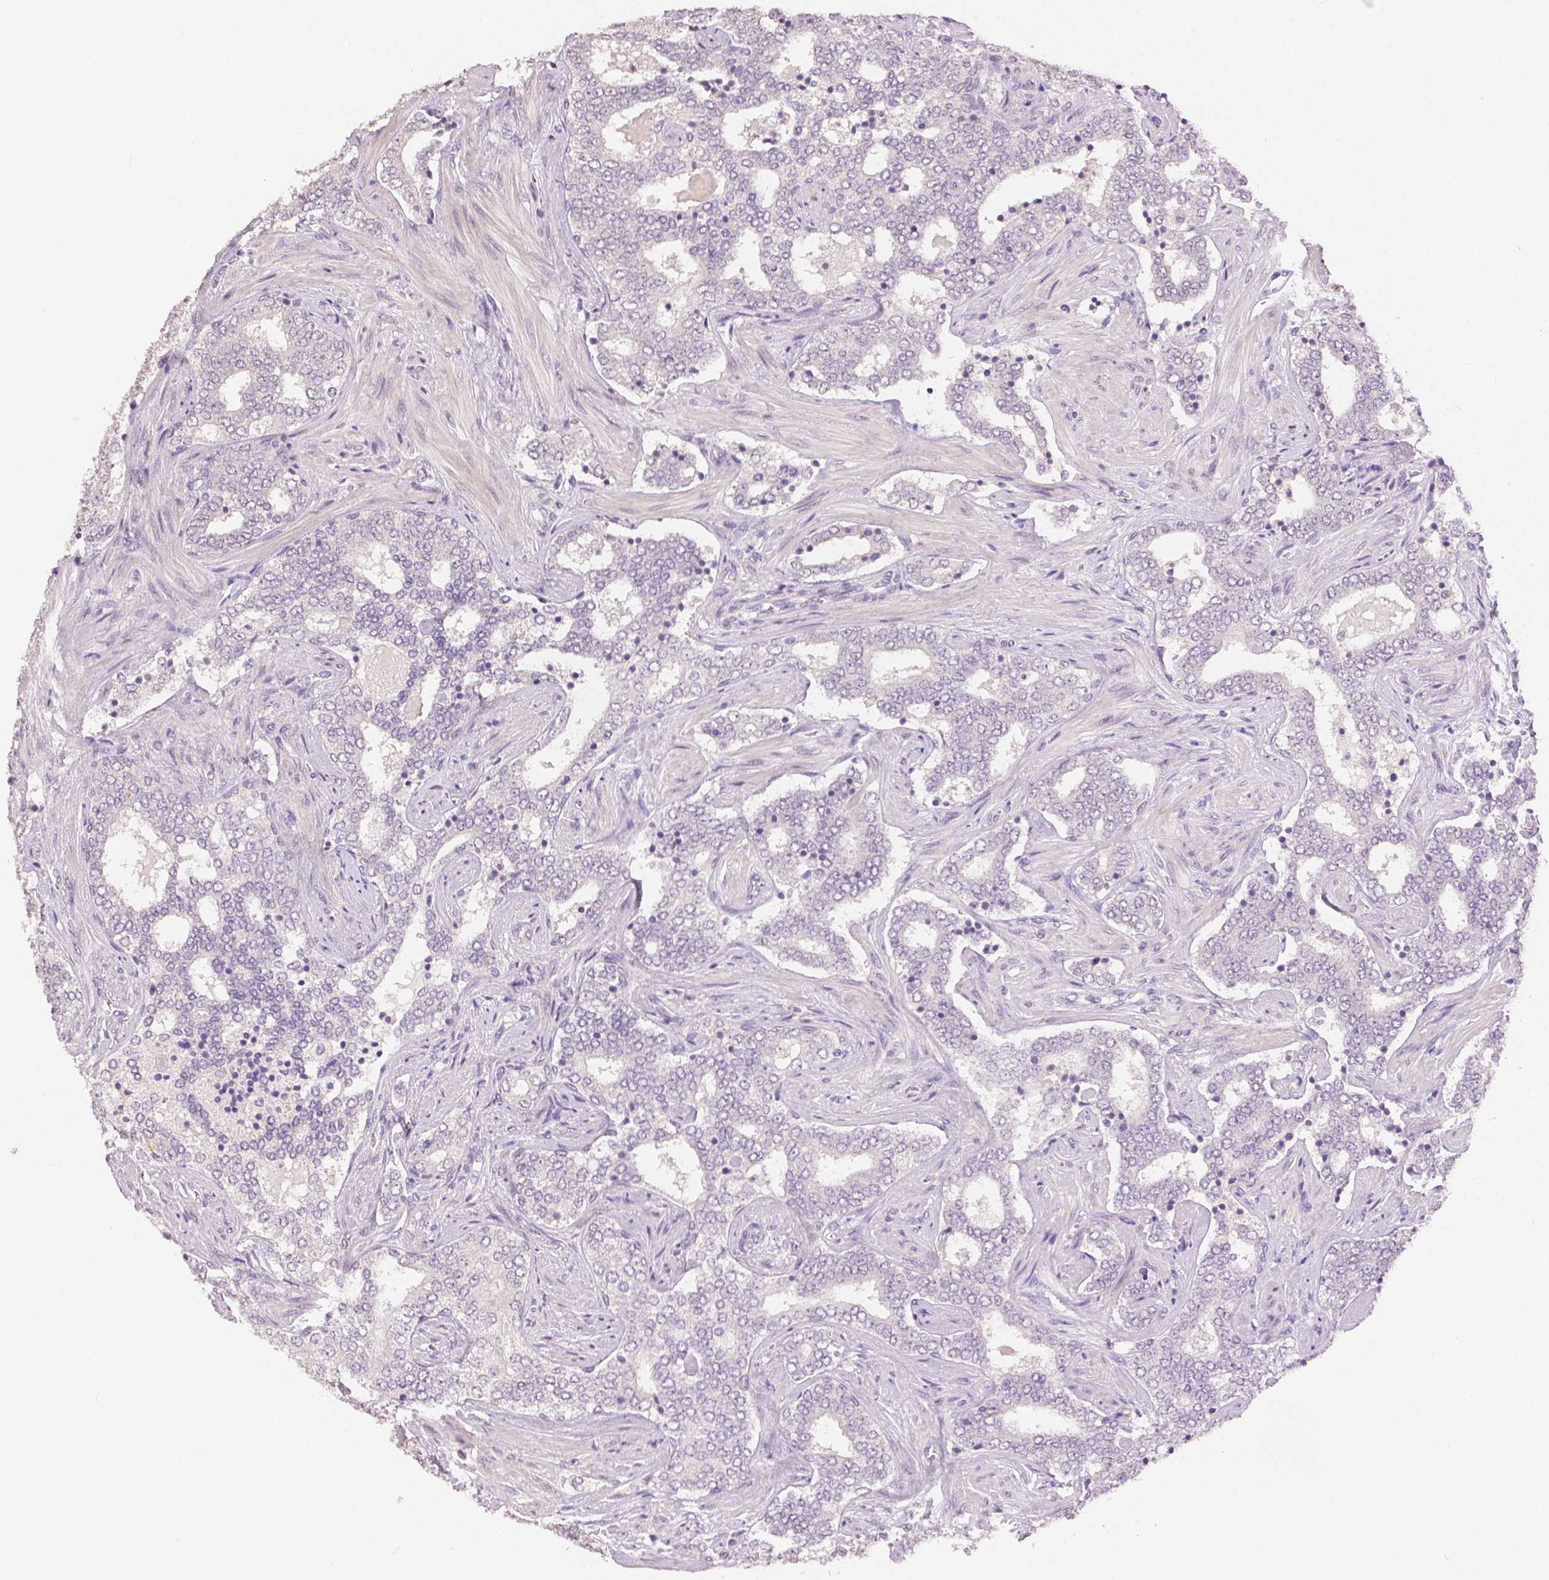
{"staining": {"intensity": "negative", "quantity": "none", "location": "none"}, "tissue": "prostate cancer", "cell_type": "Tumor cells", "image_type": "cancer", "snomed": [{"axis": "morphology", "description": "Adenocarcinoma, High grade"}, {"axis": "topography", "description": "Prostate"}], "caption": "The immunohistochemistry (IHC) micrograph has no significant staining in tumor cells of high-grade adenocarcinoma (prostate) tissue. Nuclei are stained in blue.", "gene": "TGM1", "patient": {"sex": "male", "age": 60}}